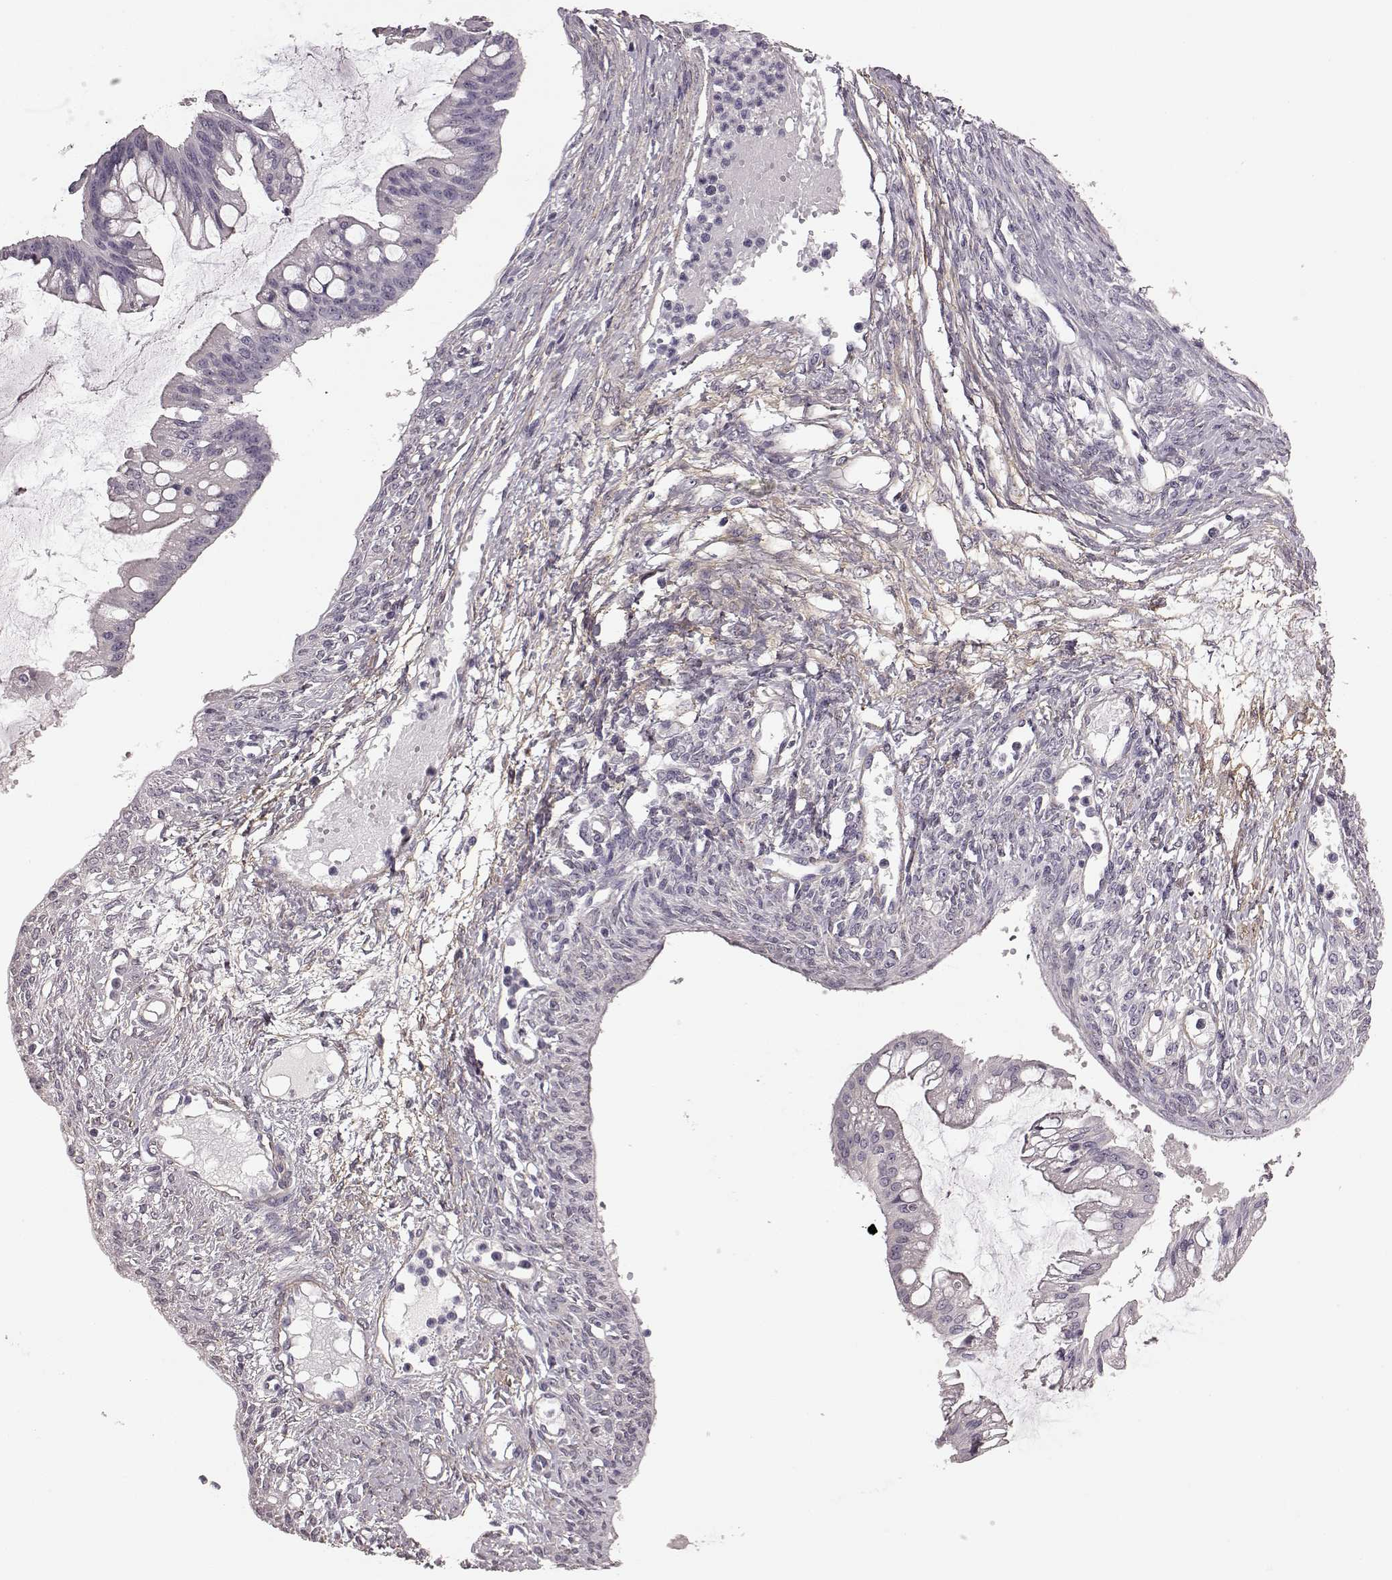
{"staining": {"intensity": "negative", "quantity": "none", "location": "none"}, "tissue": "ovarian cancer", "cell_type": "Tumor cells", "image_type": "cancer", "snomed": [{"axis": "morphology", "description": "Cystadenocarcinoma, mucinous, NOS"}, {"axis": "topography", "description": "Ovary"}], "caption": "A high-resolution micrograph shows immunohistochemistry staining of ovarian mucinous cystadenocarcinoma, which shows no significant staining in tumor cells.", "gene": "GRK1", "patient": {"sex": "female", "age": 73}}